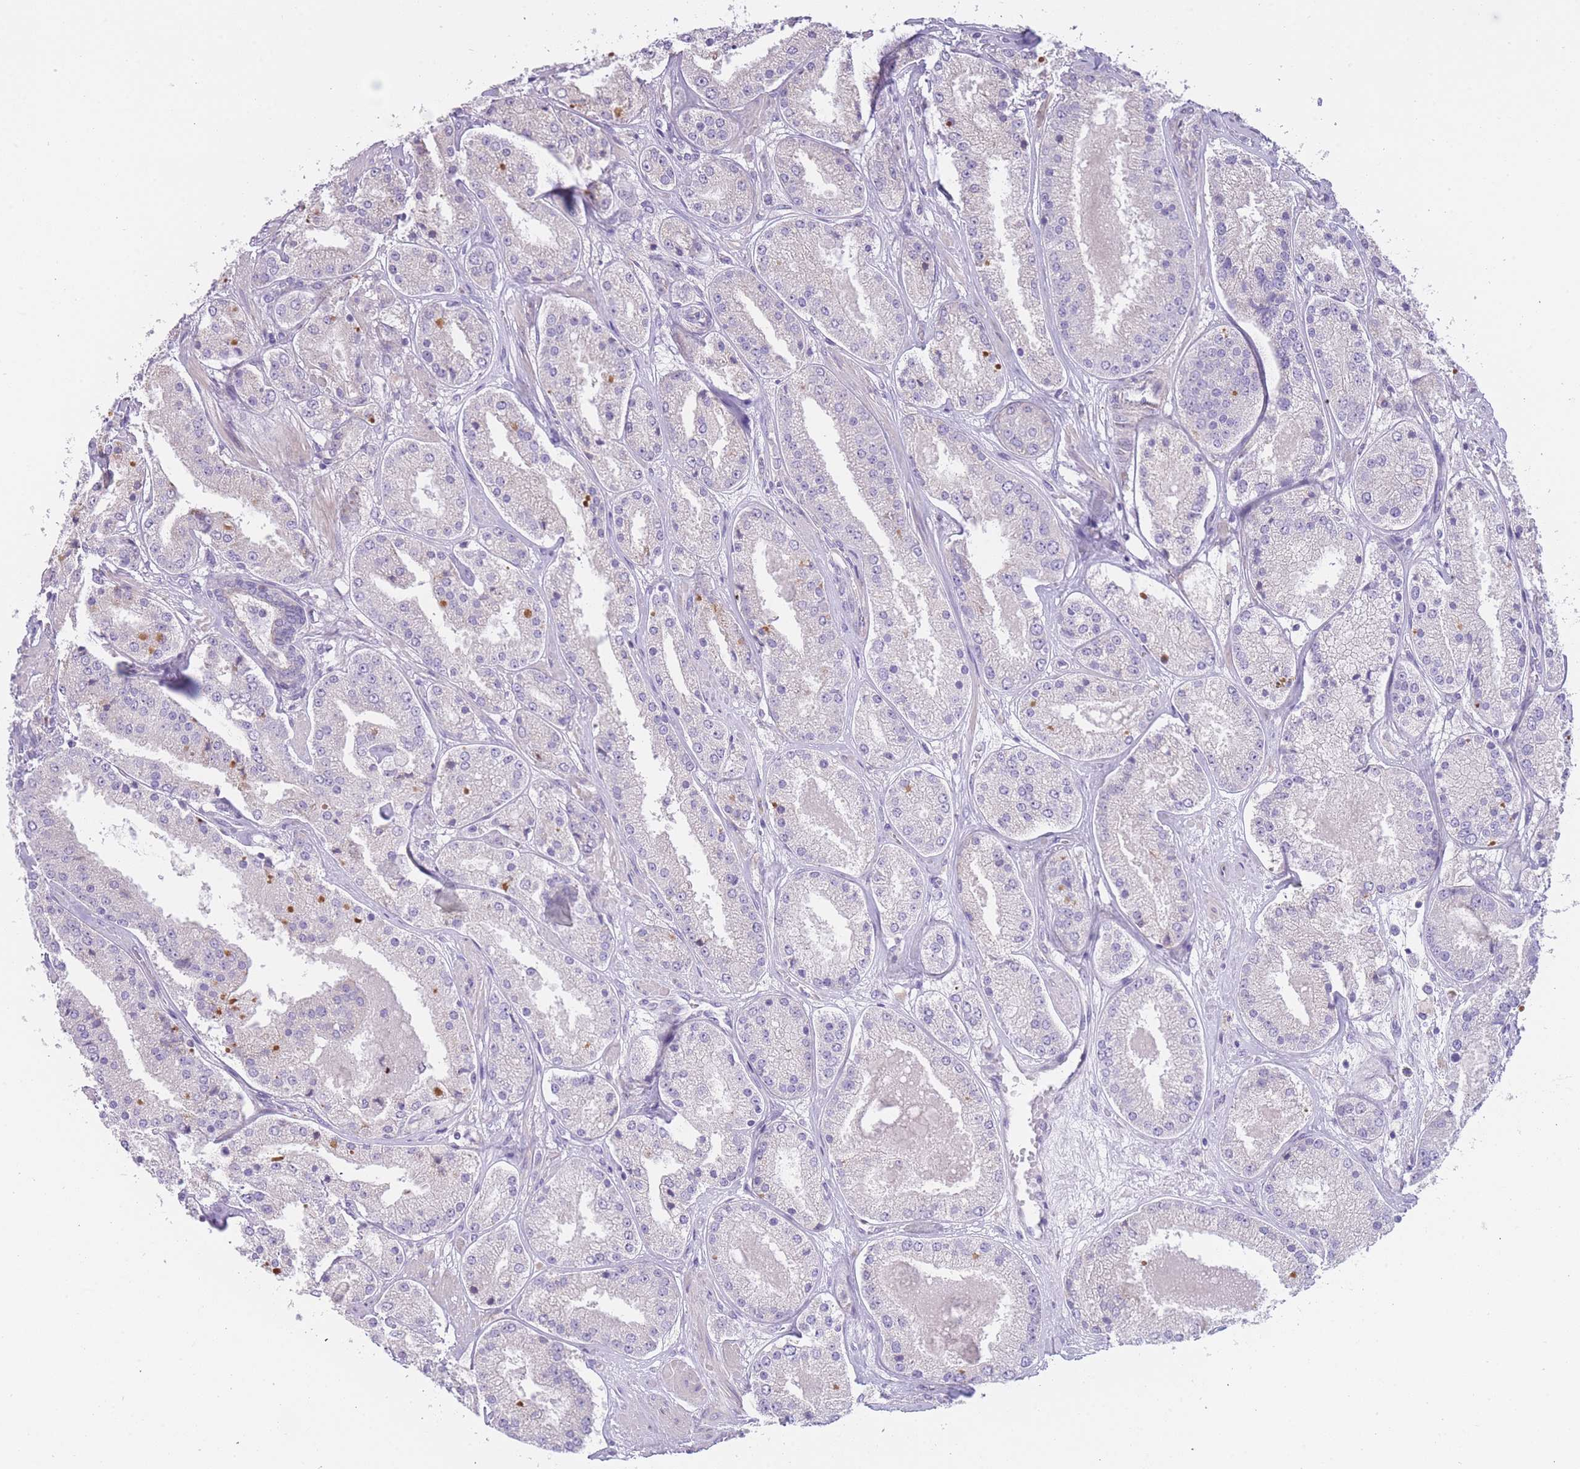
{"staining": {"intensity": "negative", "quantity": "none", "location": "none"}, "tissue": "prostate cancer", "cell_type": "Tumor cells", "image_type": "cancer", "snomed": [{"axis": "morphology", "description": "Adenocarcinoma, High grade"}, {"axis": "topography", "description": "Prostate"}], "caption": "This is an immunohistochemistry image of prostate cancer (high-grade adenocarcinoma). There is no staining in tumor cells.", "gene": "IMPG1", "patient": {"sex": "male", "age": 63}}